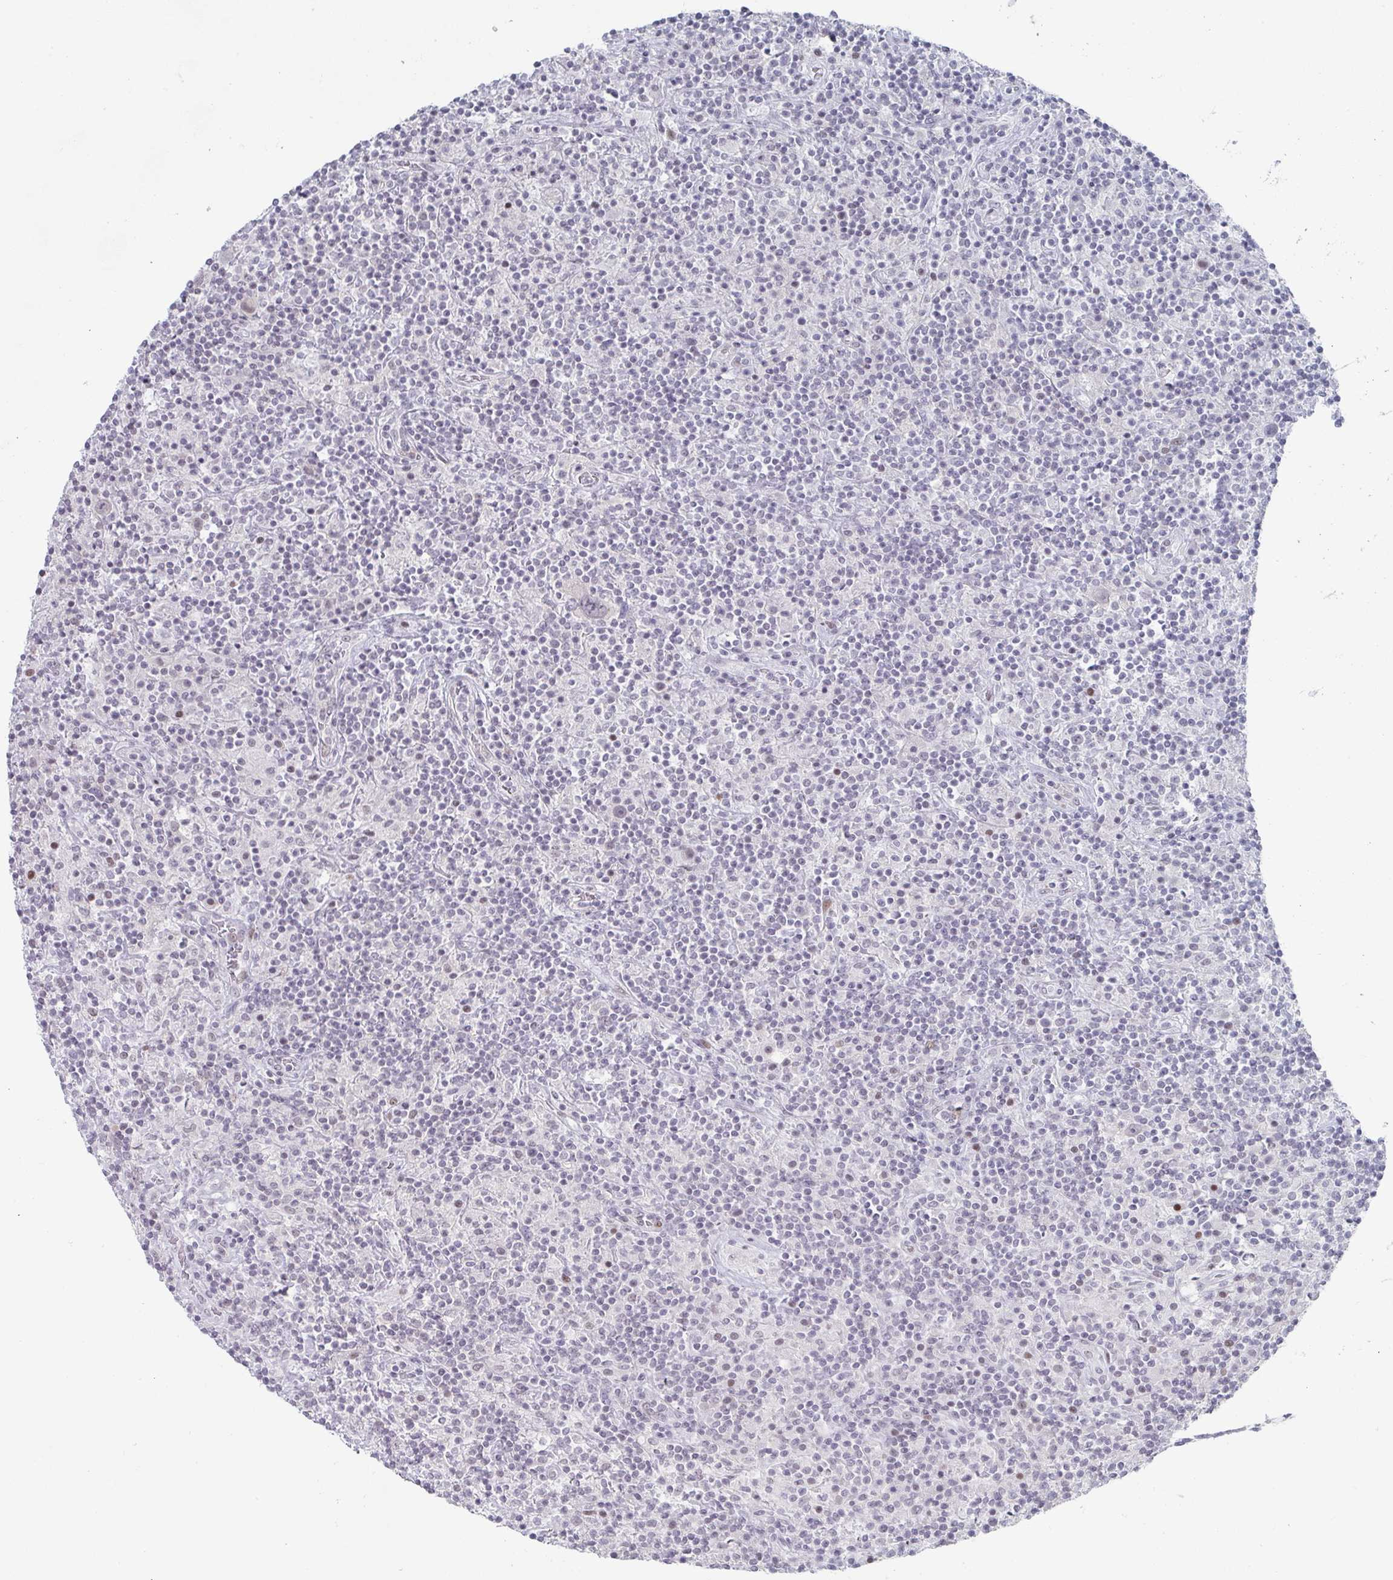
{"staining": {"intensity": "negative", "quantity": "none", "location": "none"}, "tissue": "lymphoma", "cell_type": "Tumor cells", "image_type": "cancer", "snomed": [{"axis": "morphology", "description": "Hodgkin's disease, NOS"}, {"axis": "topography", "description": "Lymph node"}], "caption": "Immunohistochemistry (IHC) histopathology image of human lymphoma stained for a protein (brown), which demonstrates no positivity in tumor cells.", "gene": "LIN54", "patient": {"sex": "male", "age": 70}}